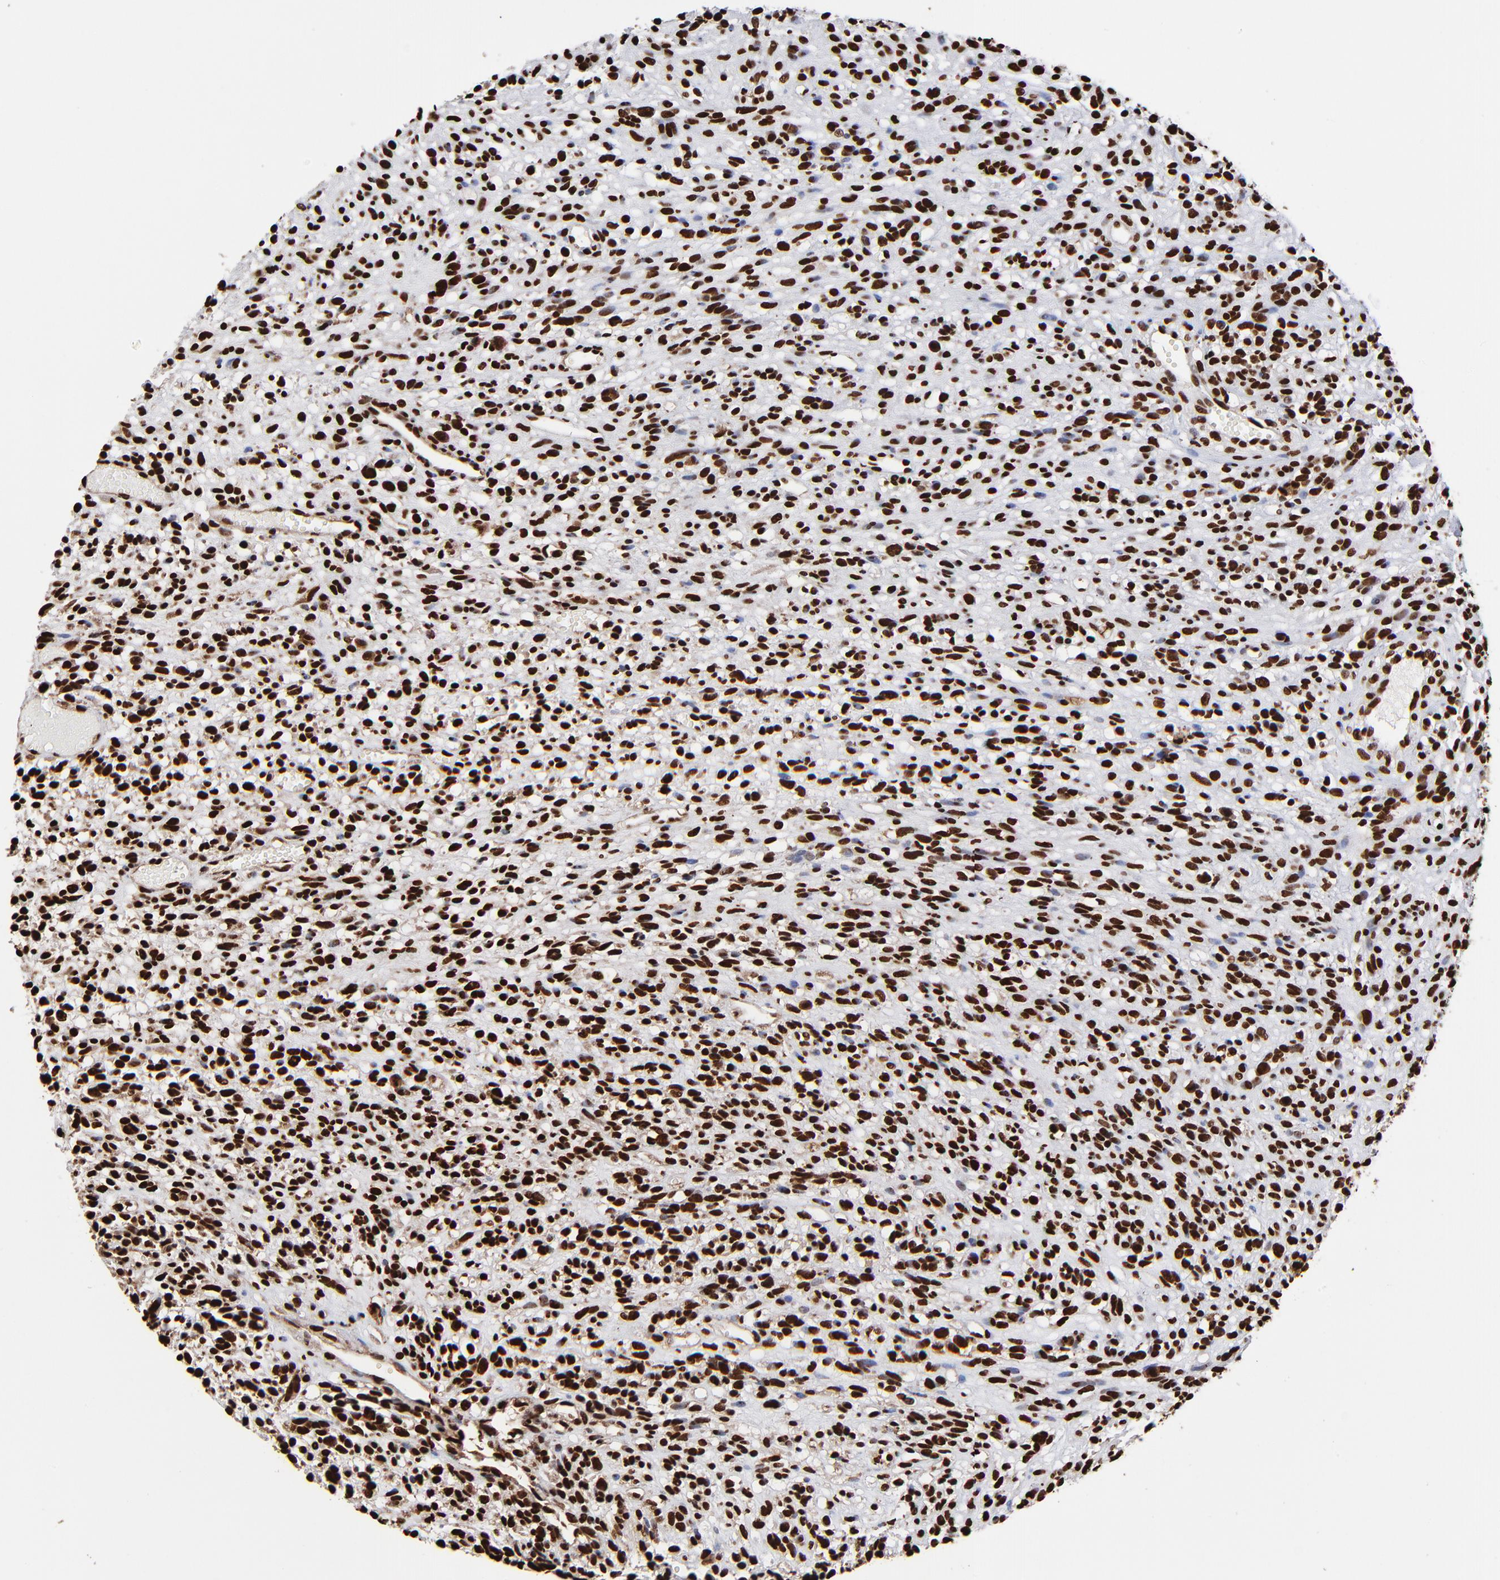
{"staining": {"intensity": "strong", "quantity": ">75%", "location": "nuclear"}, "tissue": "glioma", "cell_type": "Tumor cells", "image_type": "cancer", "snomed": [{"axis": "morphology", "description": "Glioma, malignant, High grade"}, {"axis": "topography", "description": "Brain"}], "caption": "Tumor cells reveal high levels of strong nuclear positivity in approximately >75% of cells in glioma. The staining was performed using DAB to visualize the protein expression in brown, while the nuclei were stained in blue with hematoxylin (Magnification: 20x).", "gene": "ZNF544", "patient": {"sex": "male", "age": 66}}